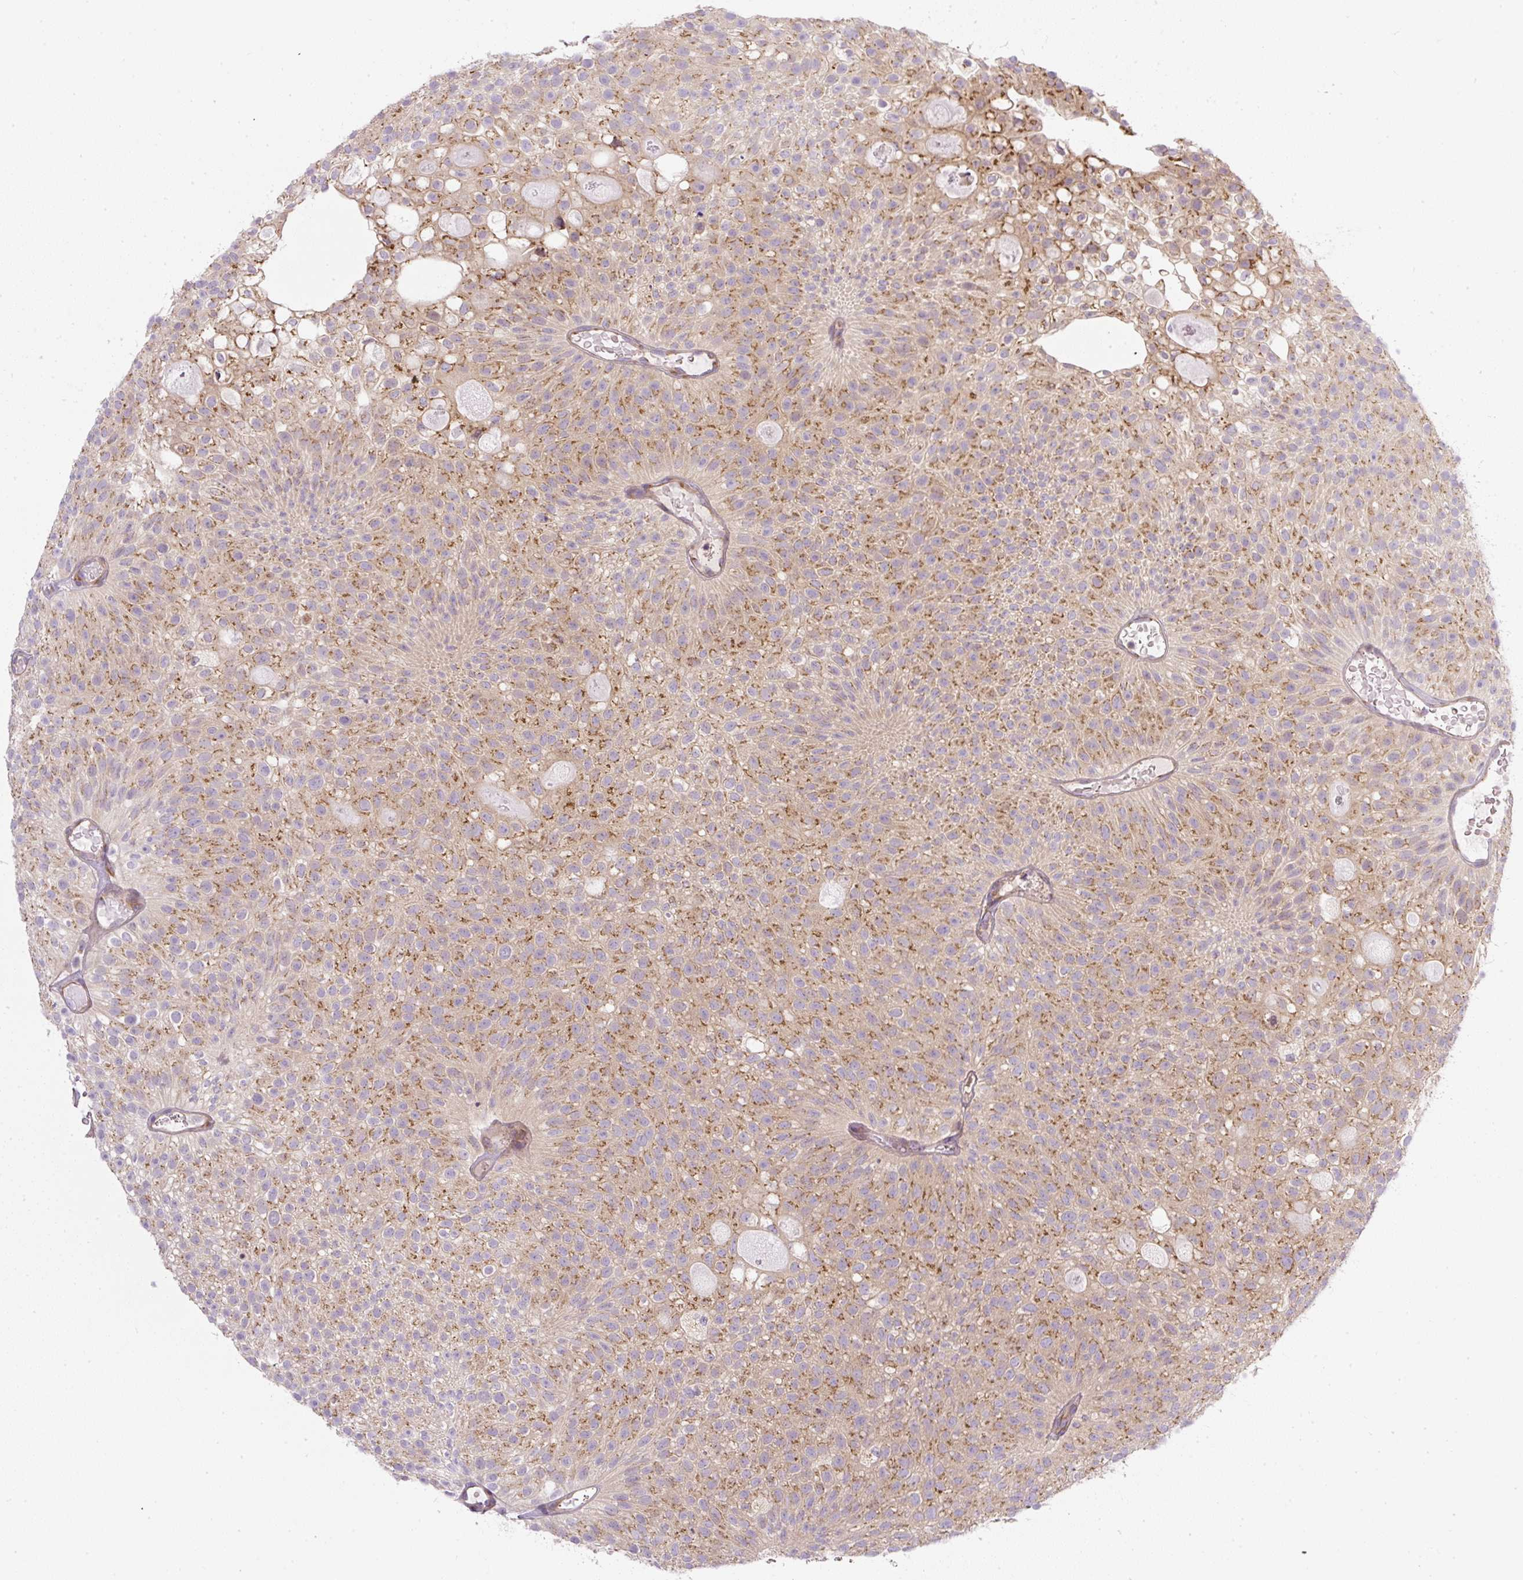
{"staining": {"intensity": "moderate", "quantity": "25%-75%", "location": "cytoplasmic/membranous"}, "tissue": "urothelial cancer", "cell_type": "Tumor cells", "image_type": "cancer", "snomed": [{"axis": "morphology", "description": "Urothelial carcinoma, Low grade"}, {"axis": "topography", "description": "Urinary bladder"}], "caption": "Moderate cytoplasmic/membranous protein expression is appreciated in about 25%-75% of tumor cells in low-grade urothelial carcinoma. (brown staining indicates protein expression, while blue staining denotes nuclei).", "gene": "MLX", "patient": {"sex": "male", "age": 78}}